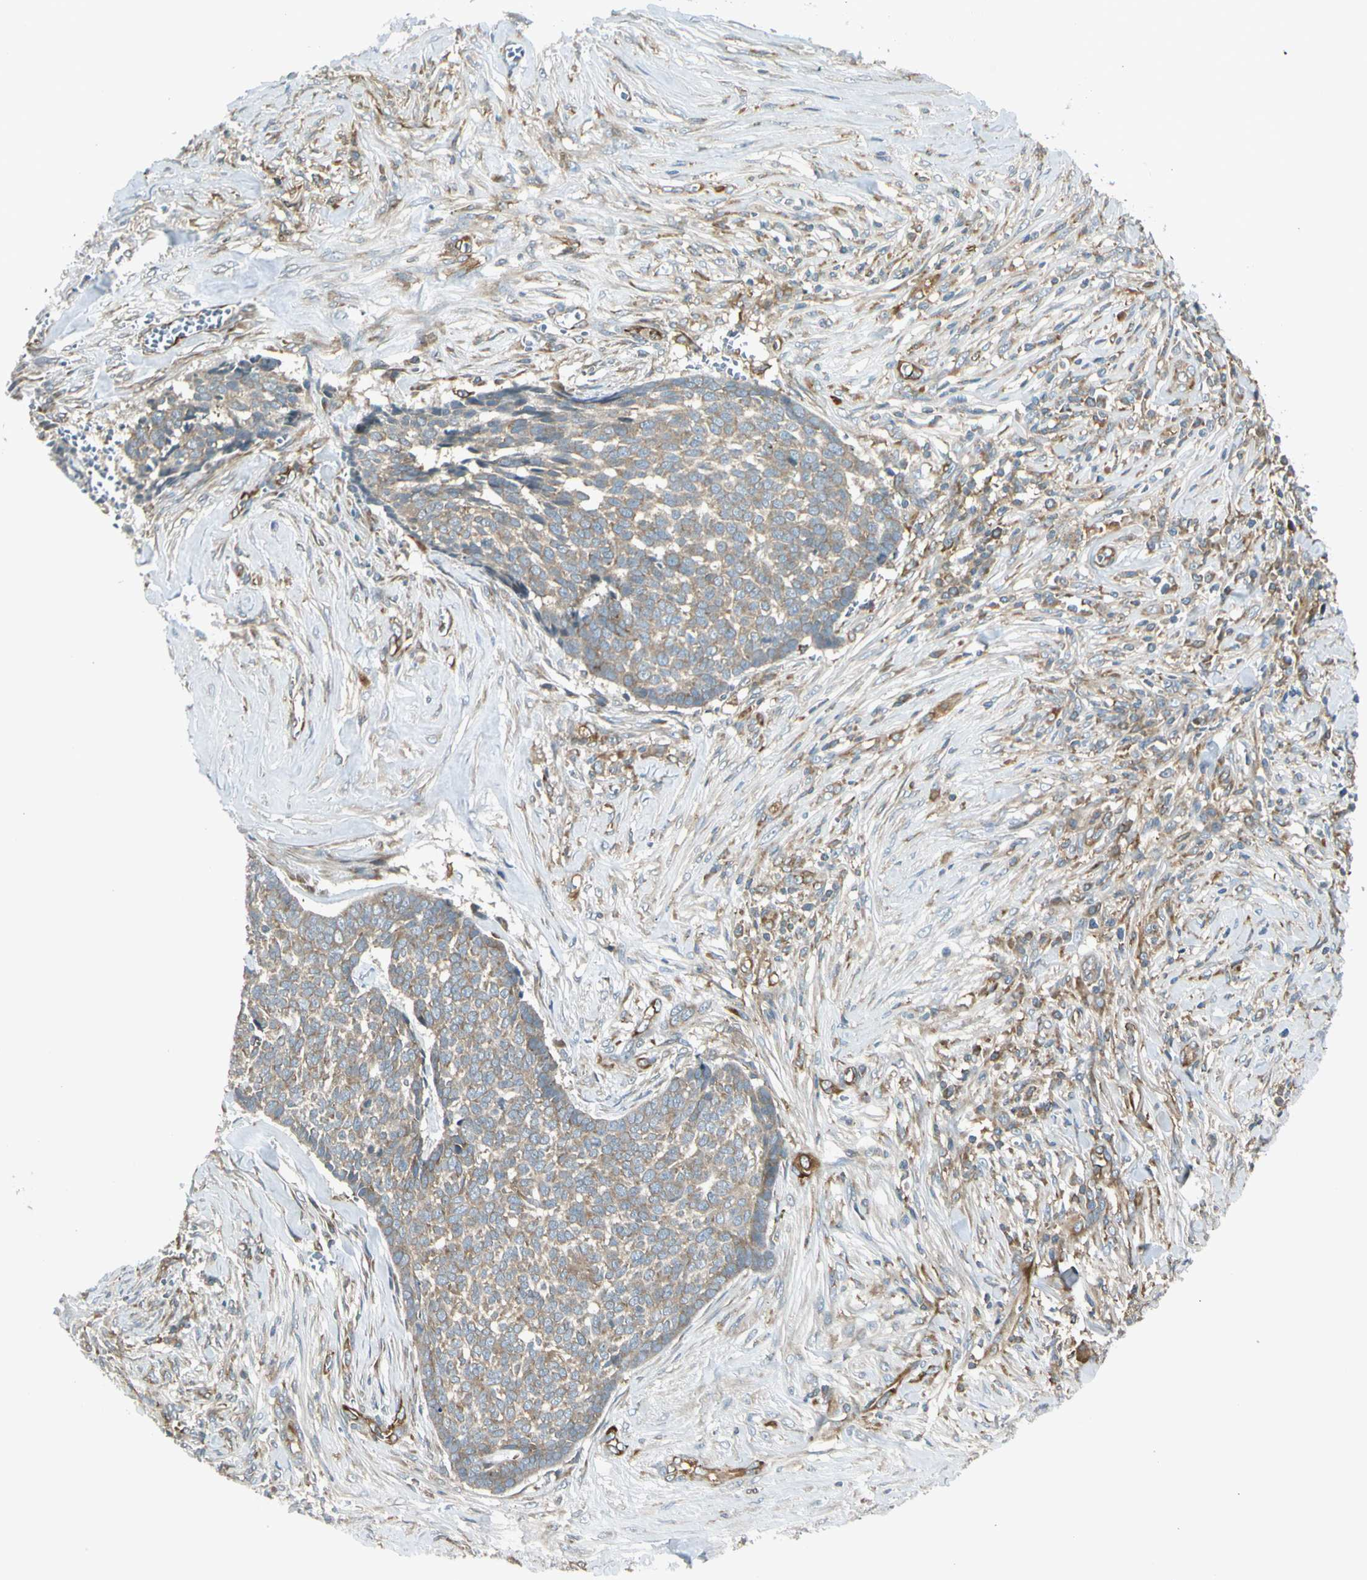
{"staining": {"intensity": "moderate", "quantity": "25%-75%", "location": "cytoplasmic/membranous"}, "tissue": "skin cancer", "cell_type": "Tumor cells", "image_type": "cancer", "snomed": [{"axis": "morphology", "description": "Basal cell carcinoma"}, {"axis": "topography", "description": "Skin"}], "caption": "Immunohistochemistry of skin cancer shows medium levels of moderate cytoplasmic/membranous staining in about 25%-75% of tumor cells.", "gene": "TRIO", "patient": {"sex": "male", "age": 84}}